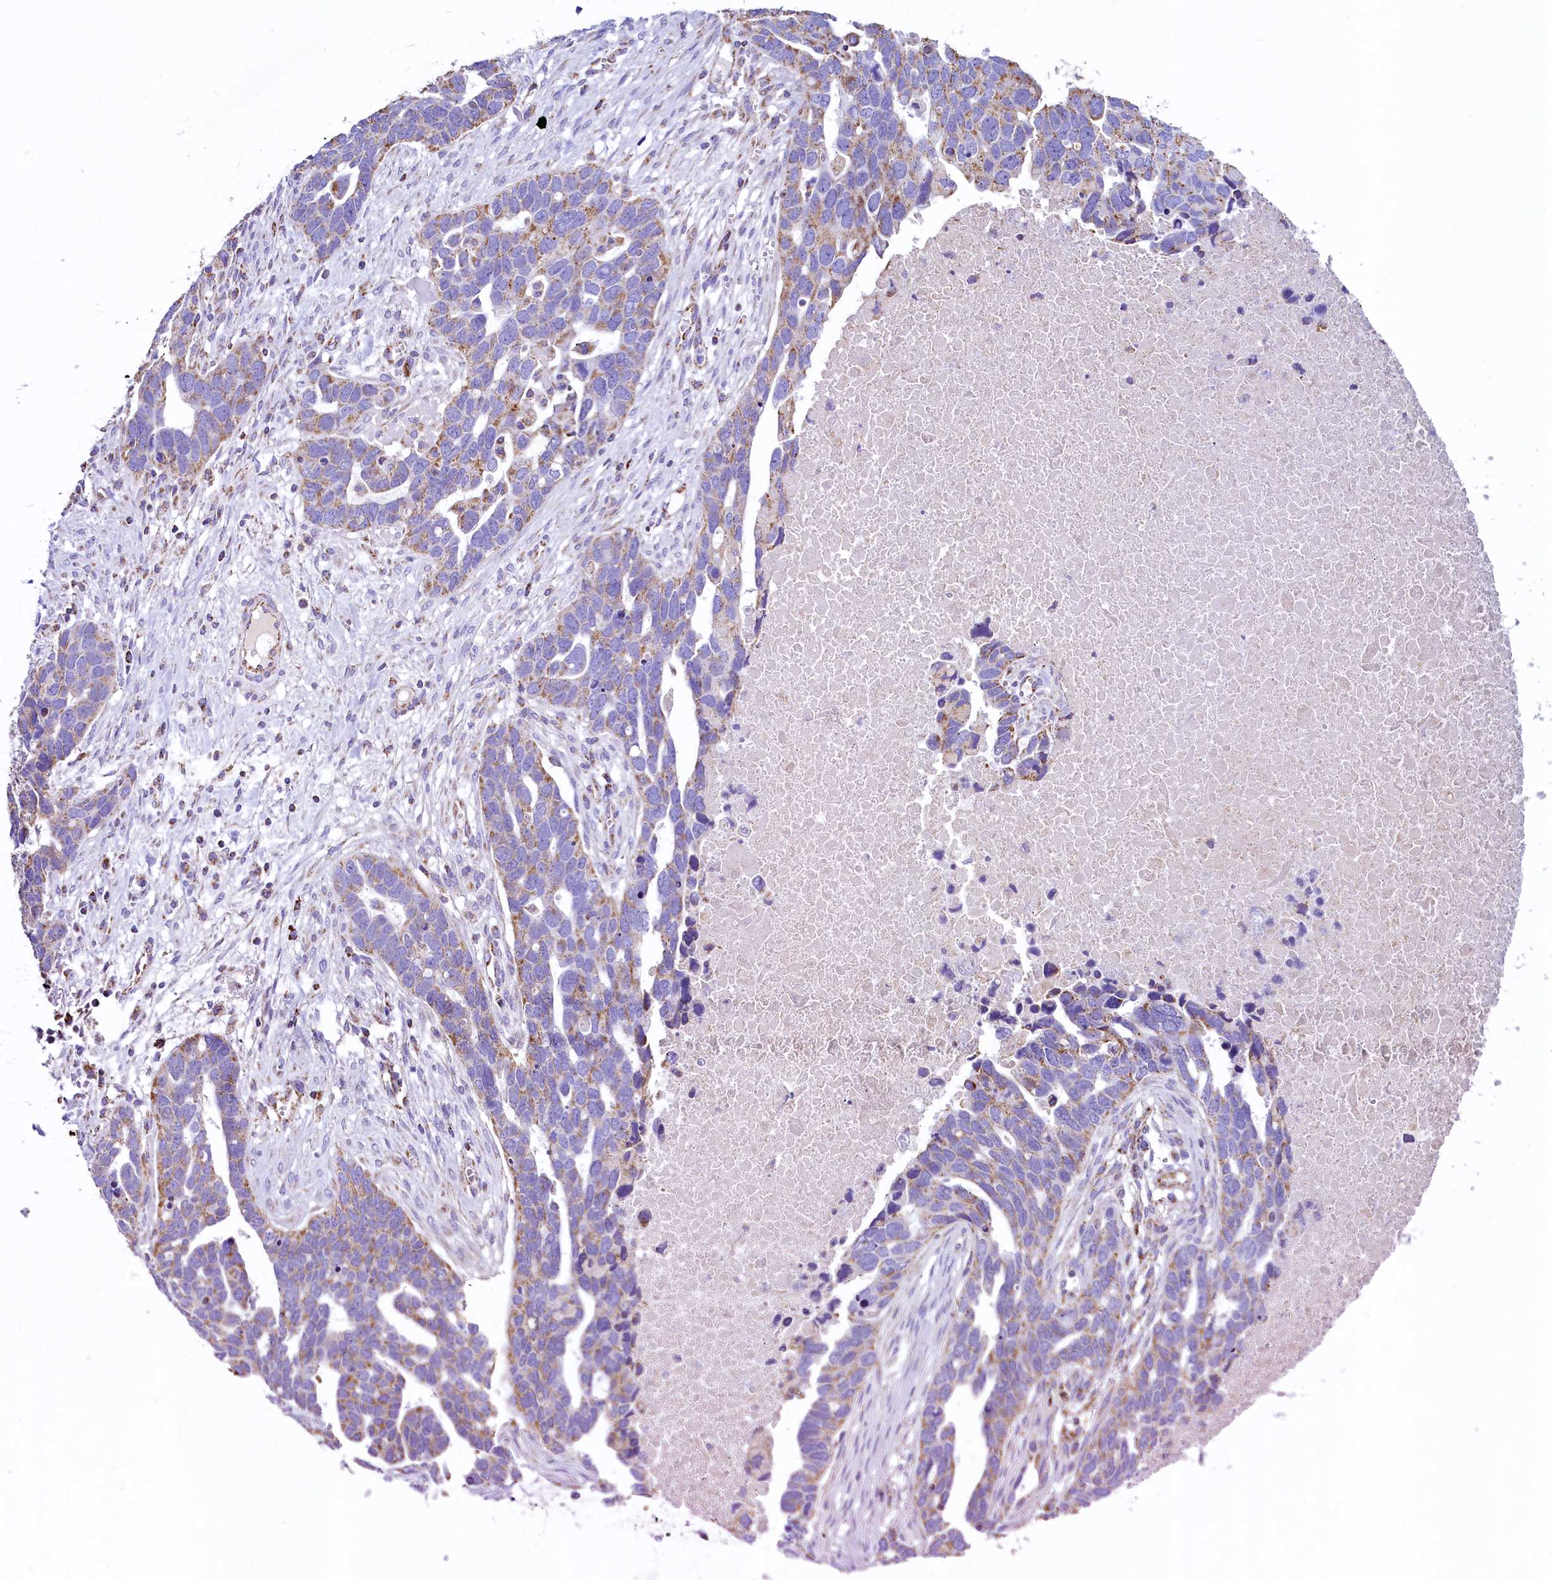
{"staining": {"intensity": "moderate", "quantity": "<25%", "location": "cytoplasmic/membranous"}, "tissue": "ovarian cancer", "cell_type": "Tumor cells", "image_type": "cancer", "snomed": [{"axis": "morphology", "description": "Cystadenocarcinoma, serous, NOS"}, {"axis": "topography", "description": "Ovary"}], "caption": "Protein positivity by immunohistochemistry (IHC) reveals moderate cytoplasmic/membranous positivity in approximately <25% of tumor cells in ovarian cancer.", "gene": "IDH3A", "patient": {"sex": "female", "age": 54}}